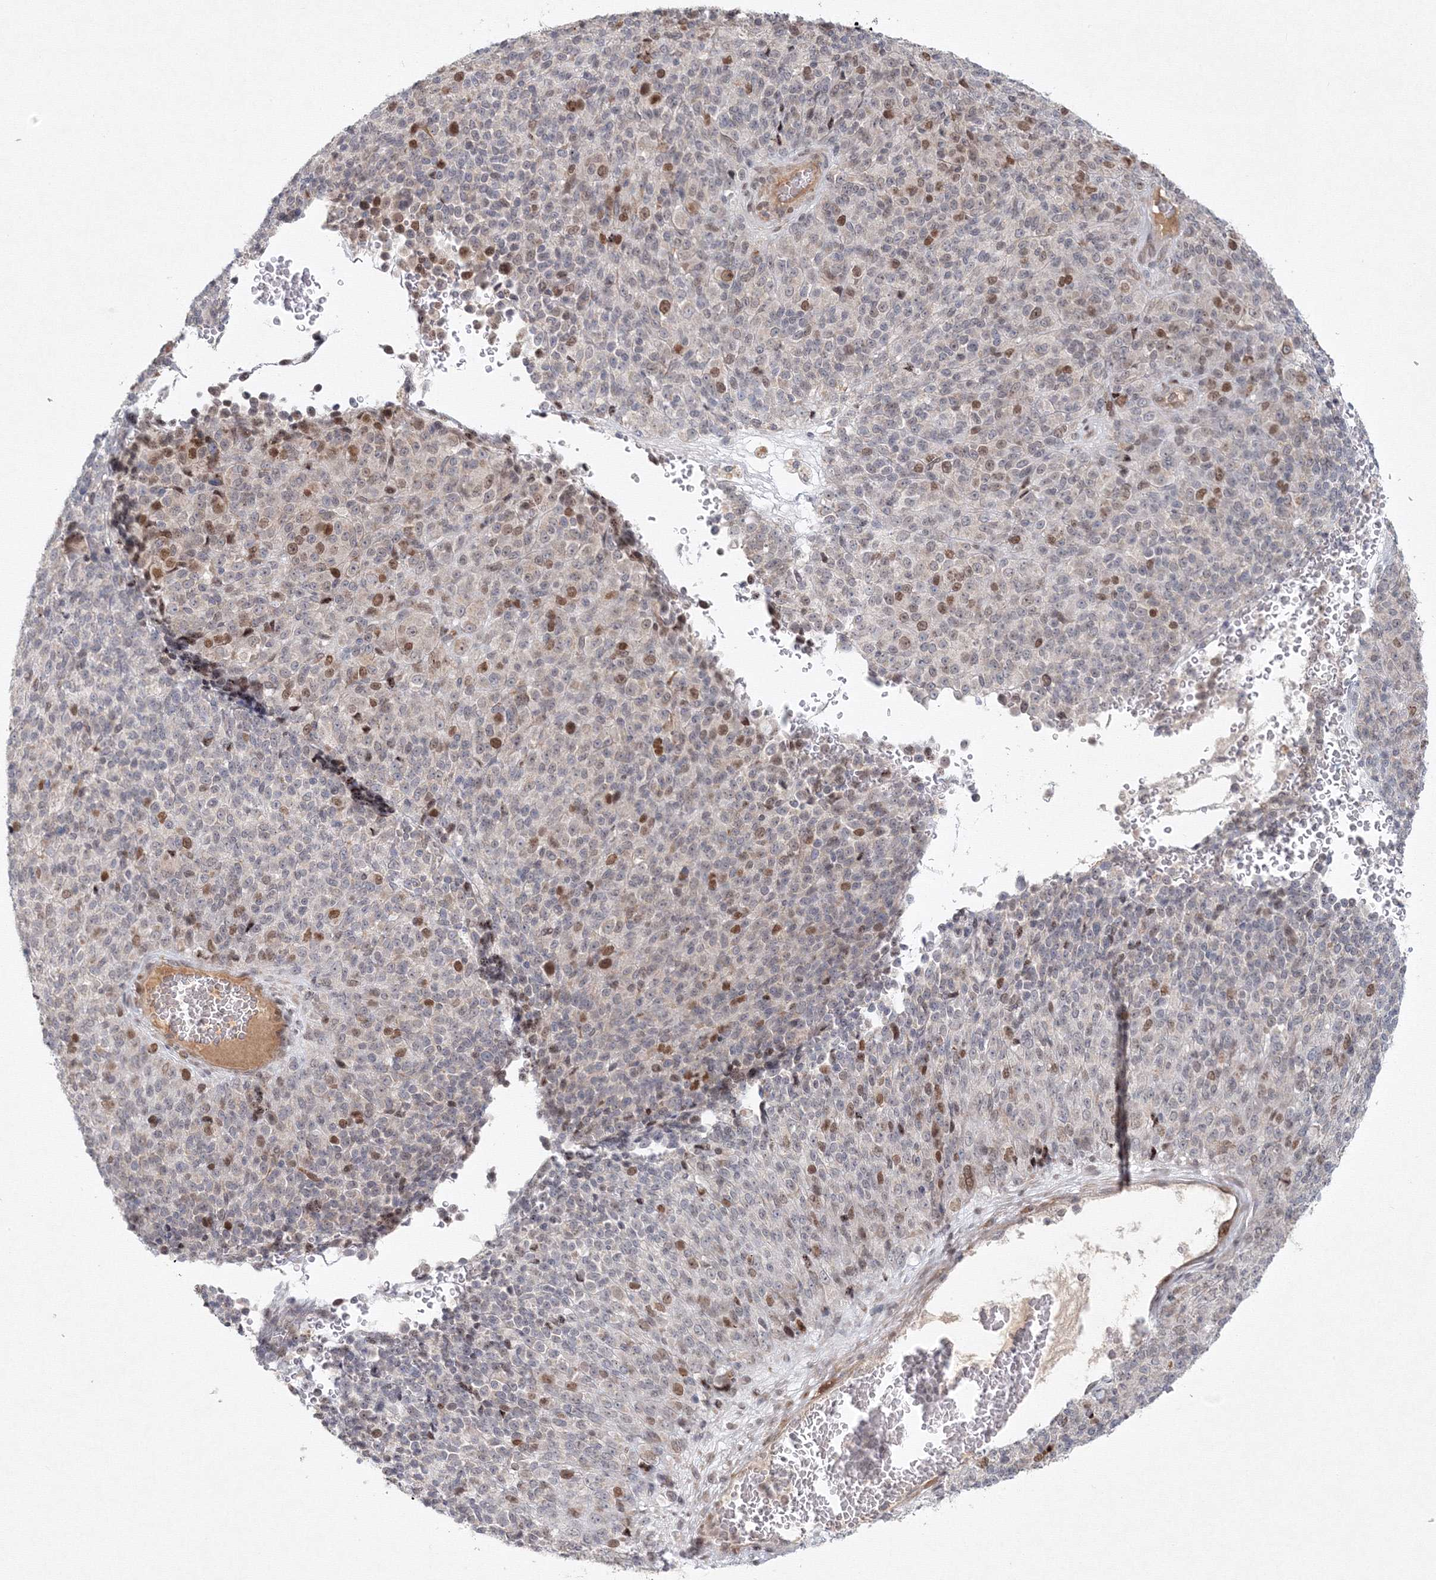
{"staining": {"intensity": "moderate", "quantity": "<25%", "location": "nuclear"}, "tissue": "melanoma", "cell_type": "Tumor cells", "image_type": "cancer", "snomed": [{"axis": "morphology", "description": "Malignant melanoma, Metastatic site"}, {"axis": "topography", "description": "Brain"}], "caption": "Immunohistochemistry staining of malignant melanoma (metastatic site), which demonstrates low levels of moderate nuclear staining in about <25% of tumor cells indicating moderate nuclear protein positivity. The staining was performed using DAB (brown) for protein detection and nuclei were counterstained in hematoxylin (blue).", "gene": "KIF4A", "patient": {"sex": "female", "age": 56}}